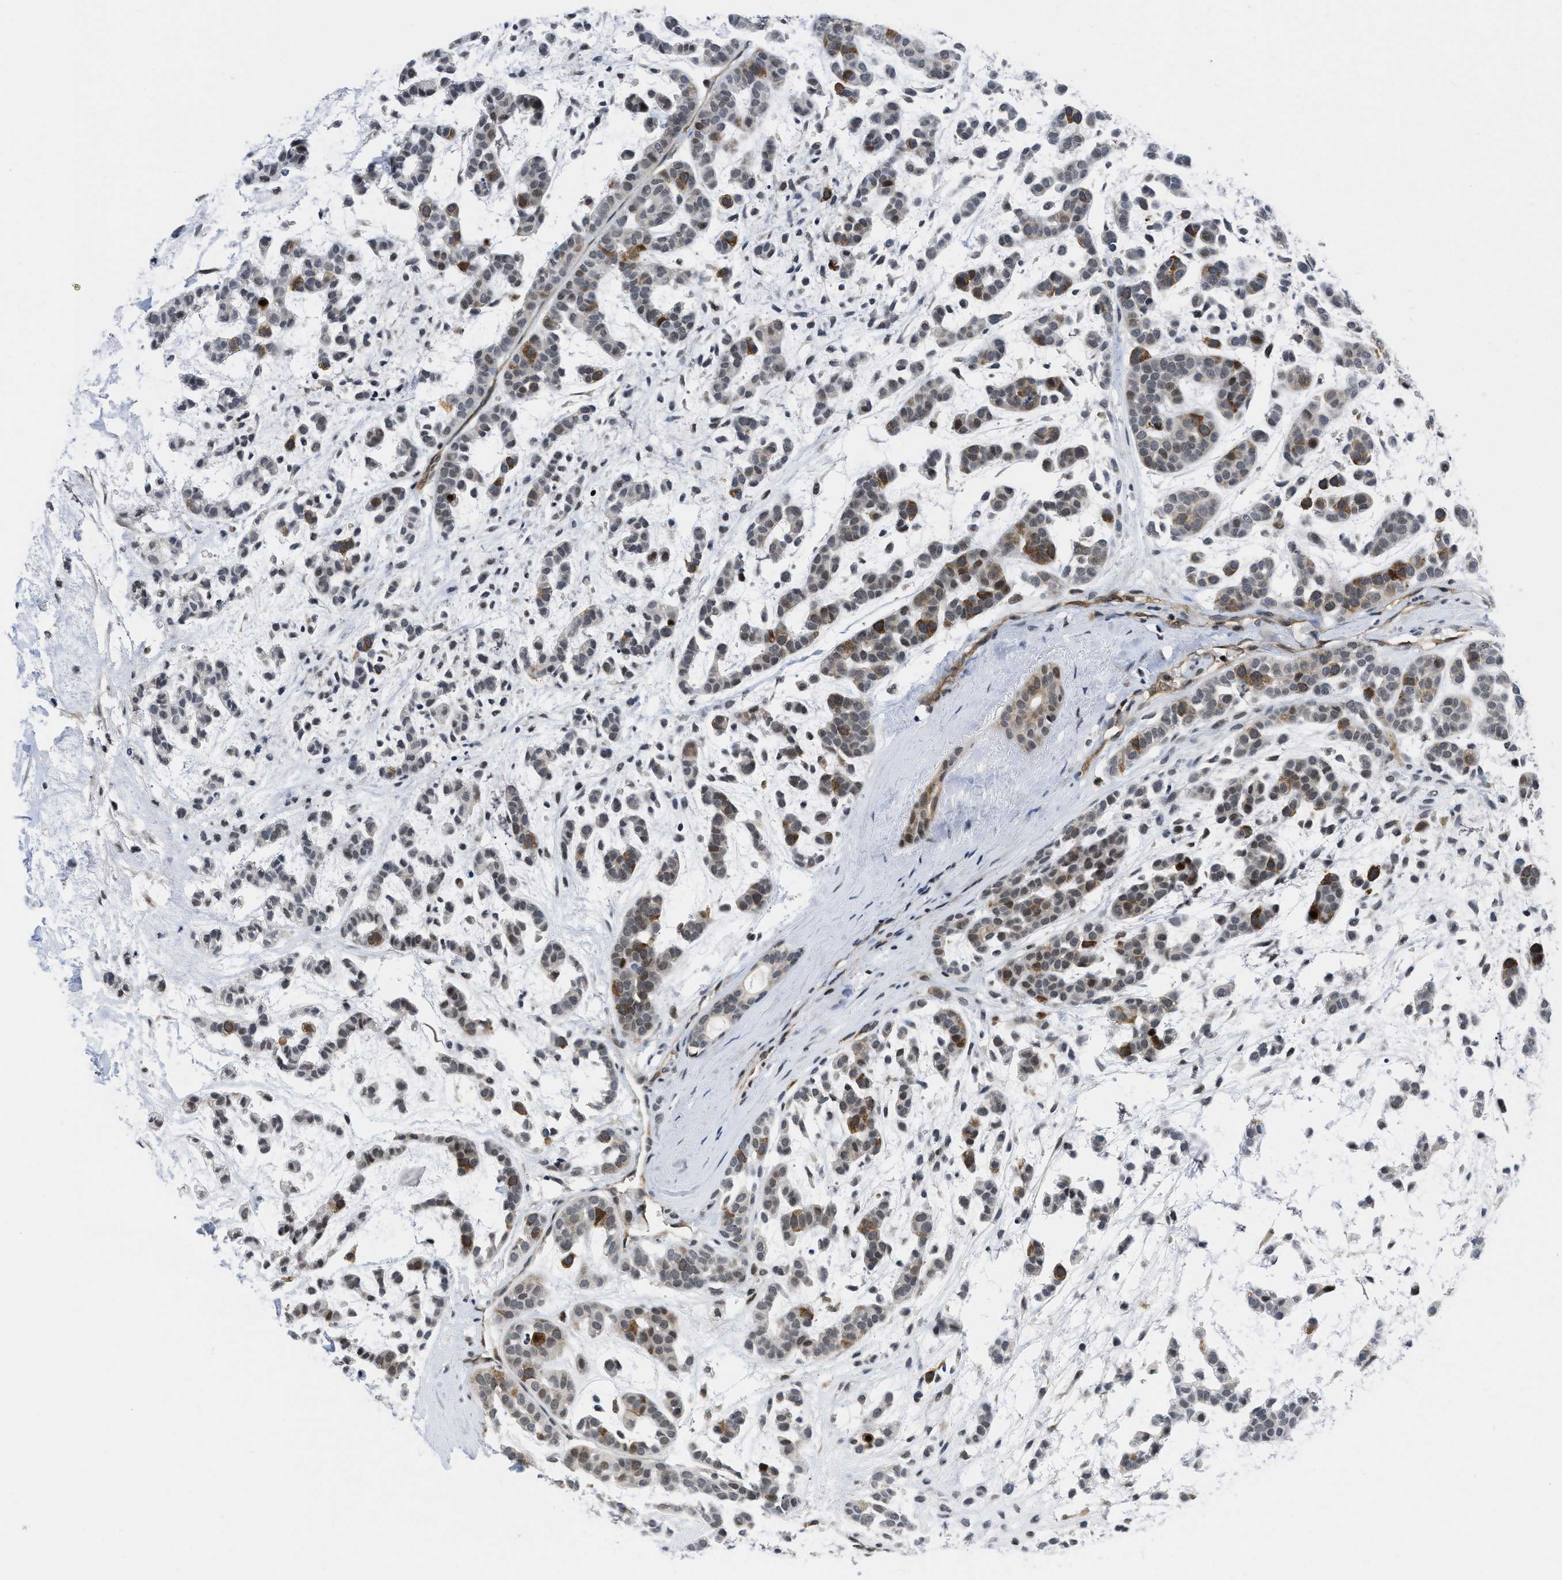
{"staining": {"intensity": "moderate", "quantity": "<25%", "location": "cytoplasmic/membranous"}, "tissue": "head and neck cancer", "cell_type": "Tumor cells", "image_type": "cancer", "snomed": [{"axis": "morphology", "description": "Adenocarcinoma, NOS"}, {"axis": "morphology", "description": "Adenoma, NOS"}, {"axis": "topography", "description": "Head-Neck"}], "caption": "A brown stain shows moderate cytoplasmic/membranous staining of a protein in head and neck cancer tumor cells. (Stains: DAB (3,3'-diaminobenzidine) in brown, nuclei in blue, Microscopy: brightfield microscopy at high magnification).", "gene": "HIF1A", "patient": {"sex": "female", "age": 55}}